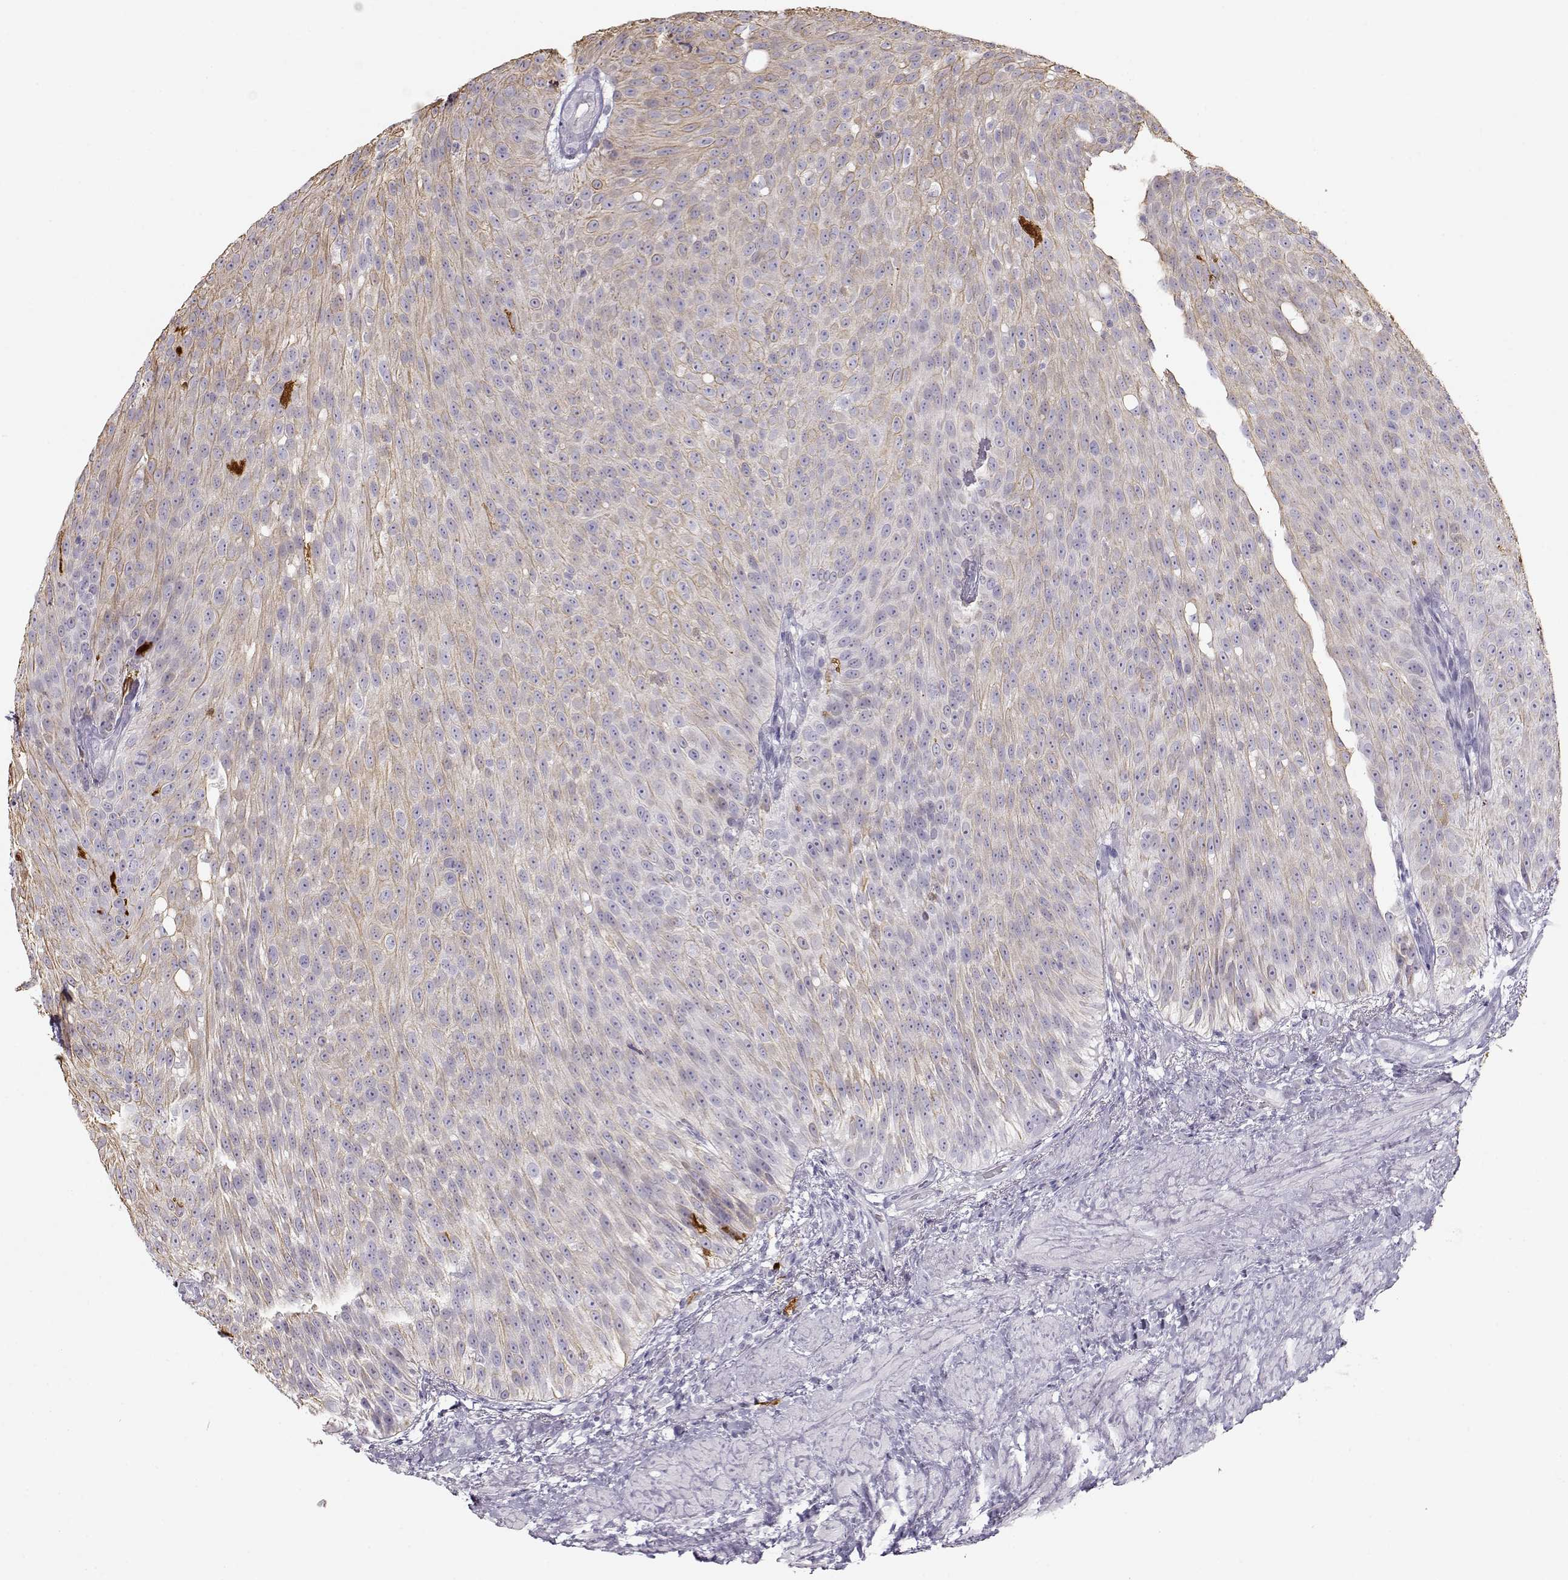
{"staining": {"intensity": "weak", "quantity": "25%-75%", "location": "cytoplasmic/membranous"}, "tissue": "urothelial cancer", "cell_type": "Tumor cells", "image_type": "cancer", "snomed": [{"axis": "morphology", "description": "Urothelial carcinoma, Low grade"}, {"axis": "topography", "description": "Urinary bladder"}], "caption": "Low-grade urothelial carcinoma stained for a protein (brown) displays weak cytoplasmic/membranous positive expression in approximately 25%-75% of tumor cells.", "gene": "S100B", "patient": {"sex": "male", "age": 78}}